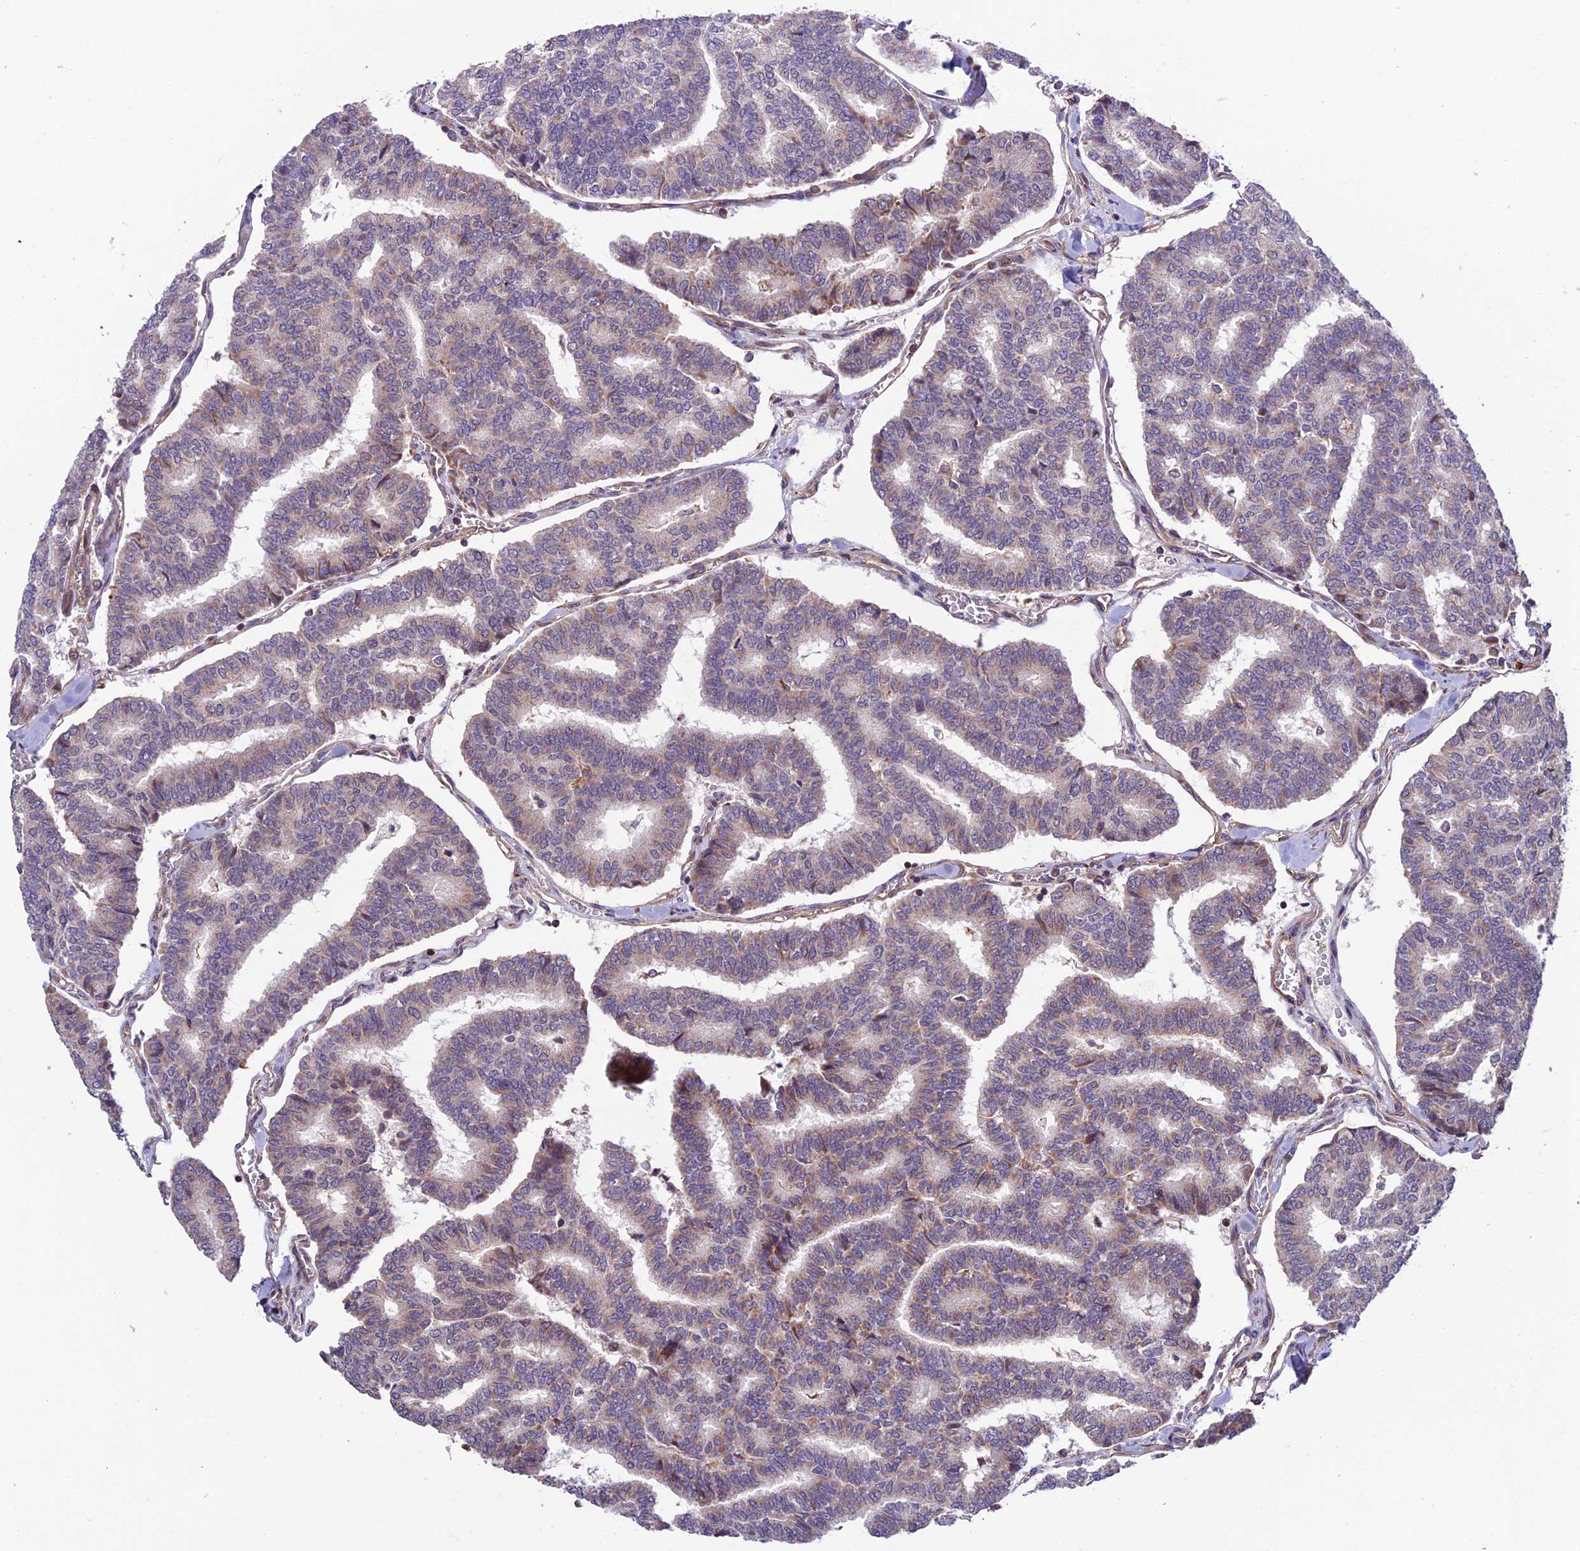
{"staining": {"intensity": "weak", "quantity": "<25%", "location": "cytoplasmic/membranous"}, "tissue": "thyroid cancer", "cell_type": "Tumor cells", "image_type": "cancer", "snomed": [{"axis": "morphology", "description": "Papillary adenocarcinoma, NOS"}, {"axis": "topography", "description": "Thyroid gland"}], "caption": "Immunohistochemical staining of thyroid papillary adenocarcinoma reveals no significant staining in tumor cells.", "gene": "TNIP3", "patient": {"sex": "female", "age": 35}}